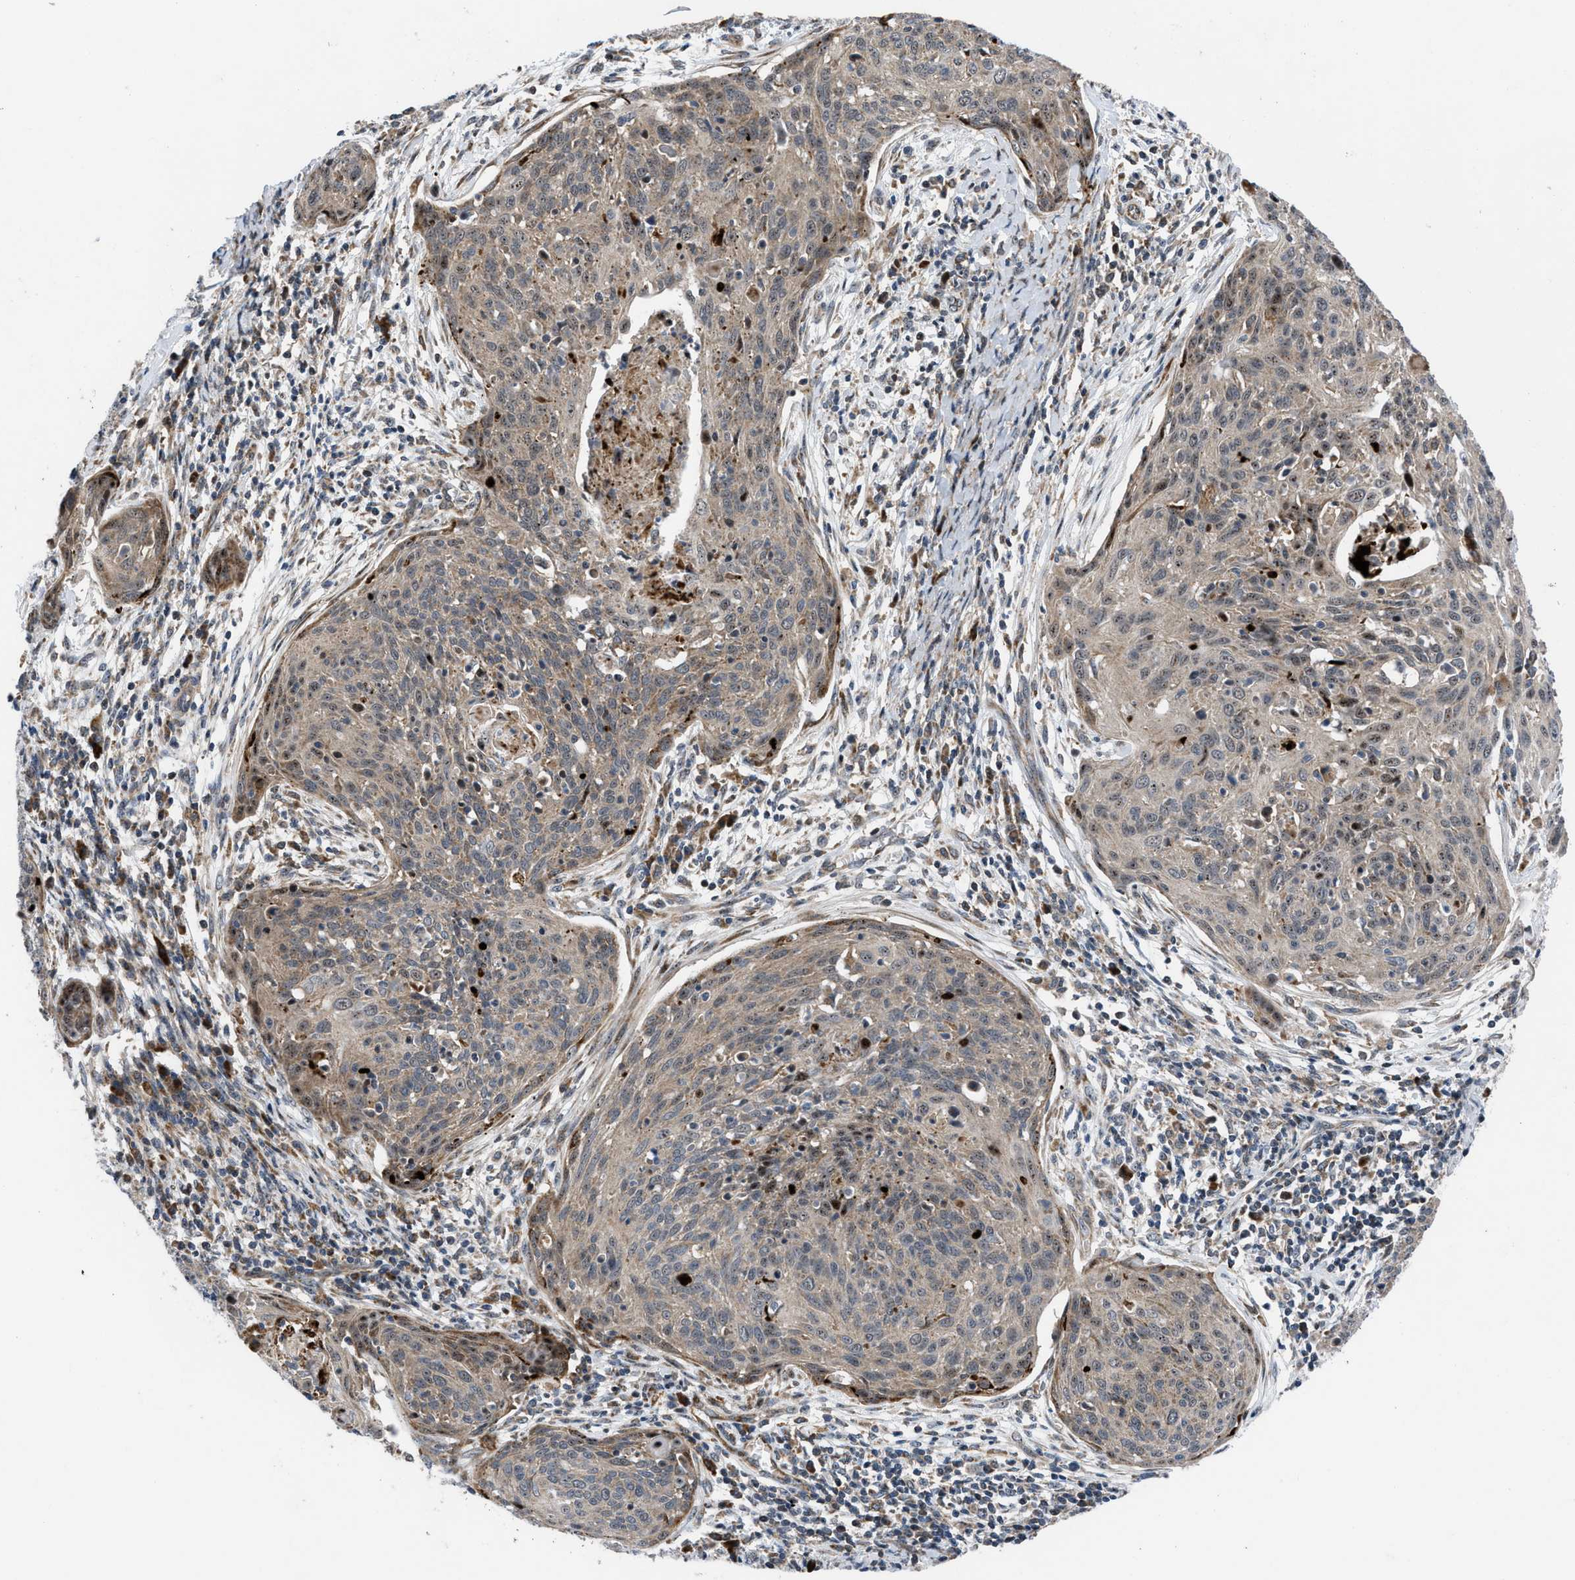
{"staining": {"intensity": "moderate", "quantity": ">75%", "location": "cytoplasmic/membranous"}, "tissue": "cervical cancer", "cell_type": "Tumor cells", "image_type": "cancer", "snomed": [{"axis": "morphology", "description": "Squamous cell carcinoma, NOS"}, {"axis": "topography", "description": "Cervix"}], "caption": "DAB immunohistochemical staining of human cervical cancer displays moderate cytoplasmic/membranous protein expression in about >75% of tumor cells.", "gene": "AP3M2", "patient": {"sex": "female", "age": 38}}